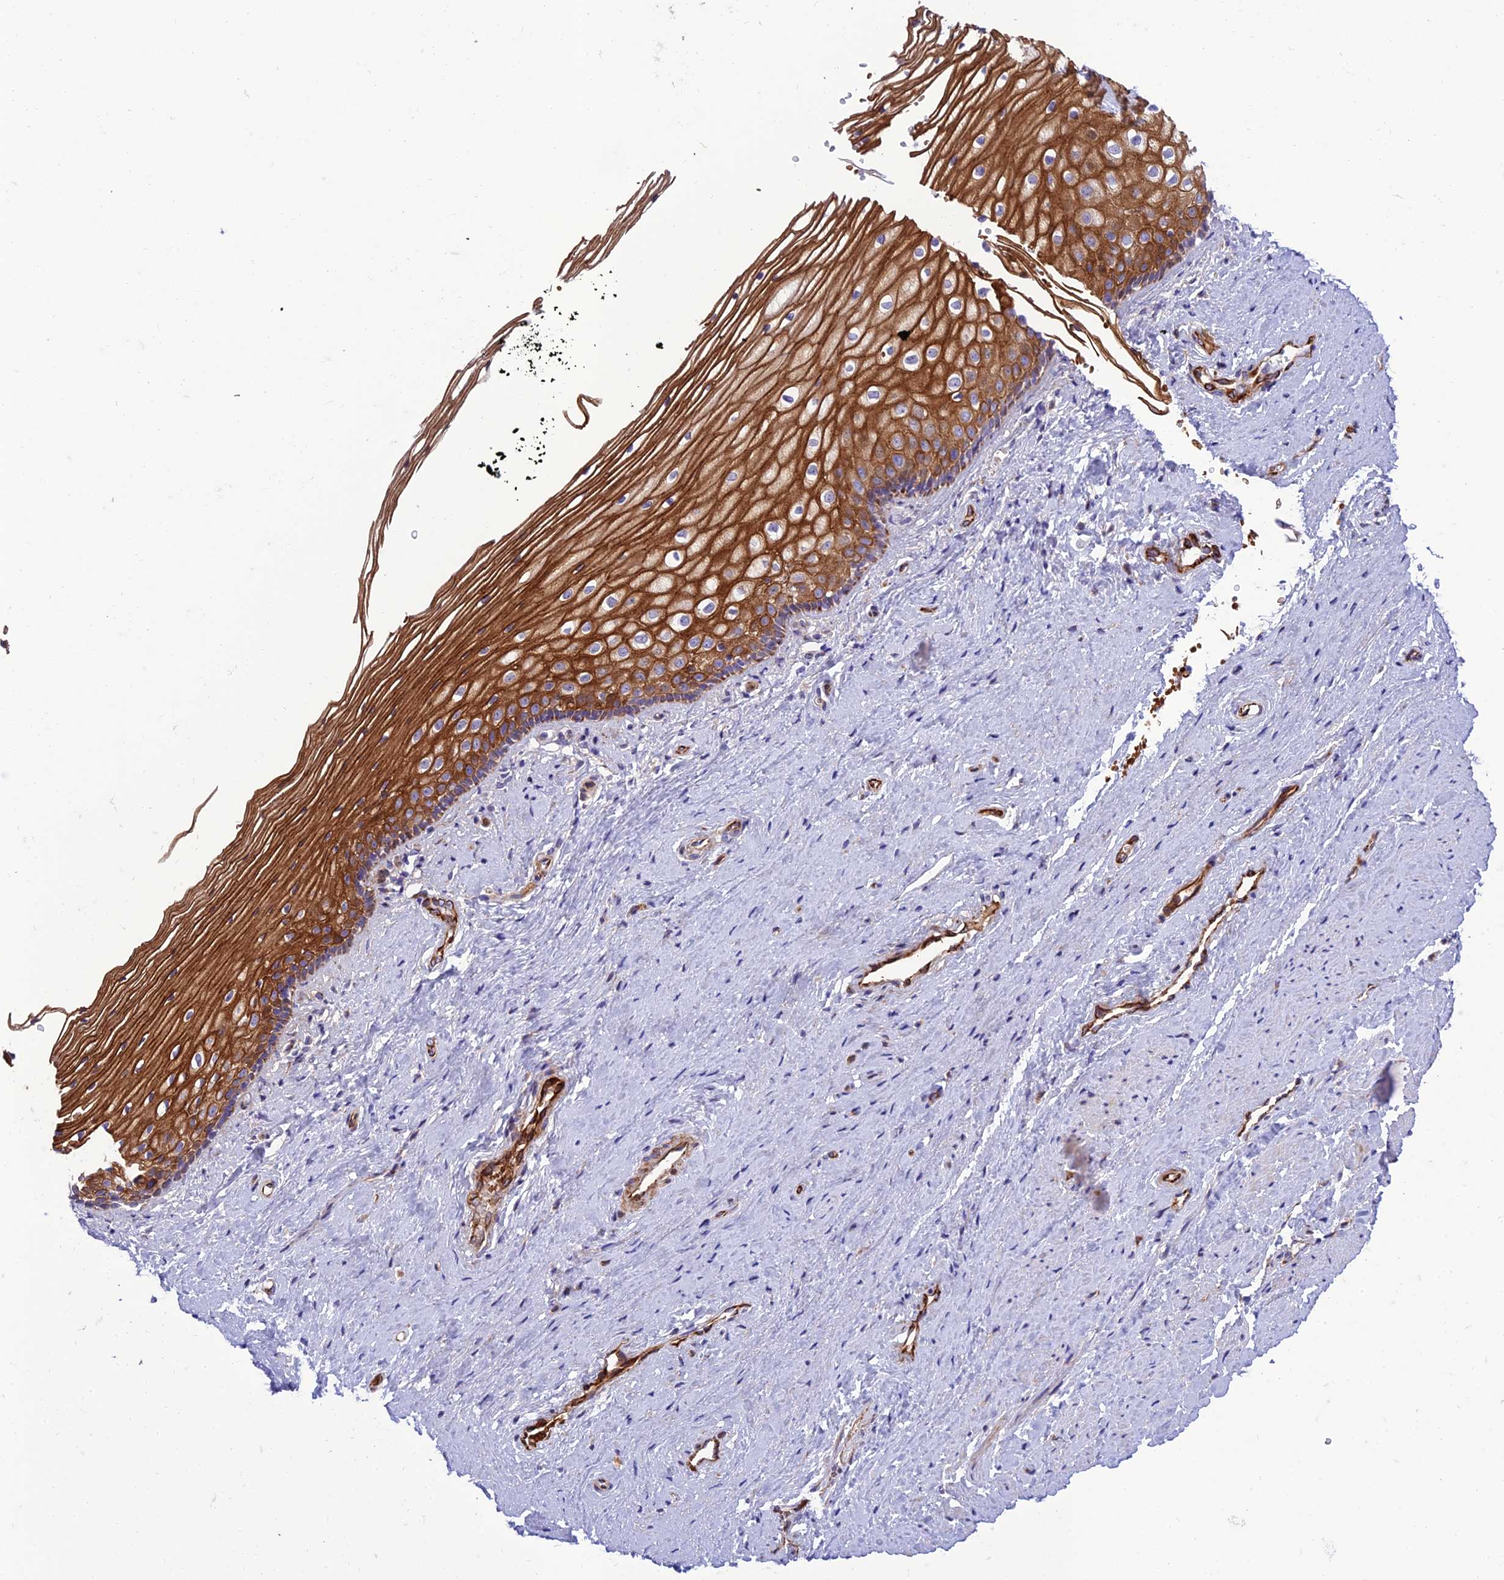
{"staining": {"intensity": "strong", "quantity": ">75%", "location": "cytoplasmic/membranous"}, "tissue": "vagina", "cell_type": "Squamous epithelial cells", "image_type": "normal", "snomed": [{"axis": "morphology", "description": "Normal tissue, NOS"}, {"axis": "topography", "description": "Vagina"}], "caption": "A high-resolution photomicrograph shows immunohistochemistry (IHC) staining of normal vagina, which demonstrates strong cytoplasmic/membranous expression in about >75% of squamous epithelial cells.", "gene": "SEL1L3", "patient": {"sex": "female", "age": 46}}